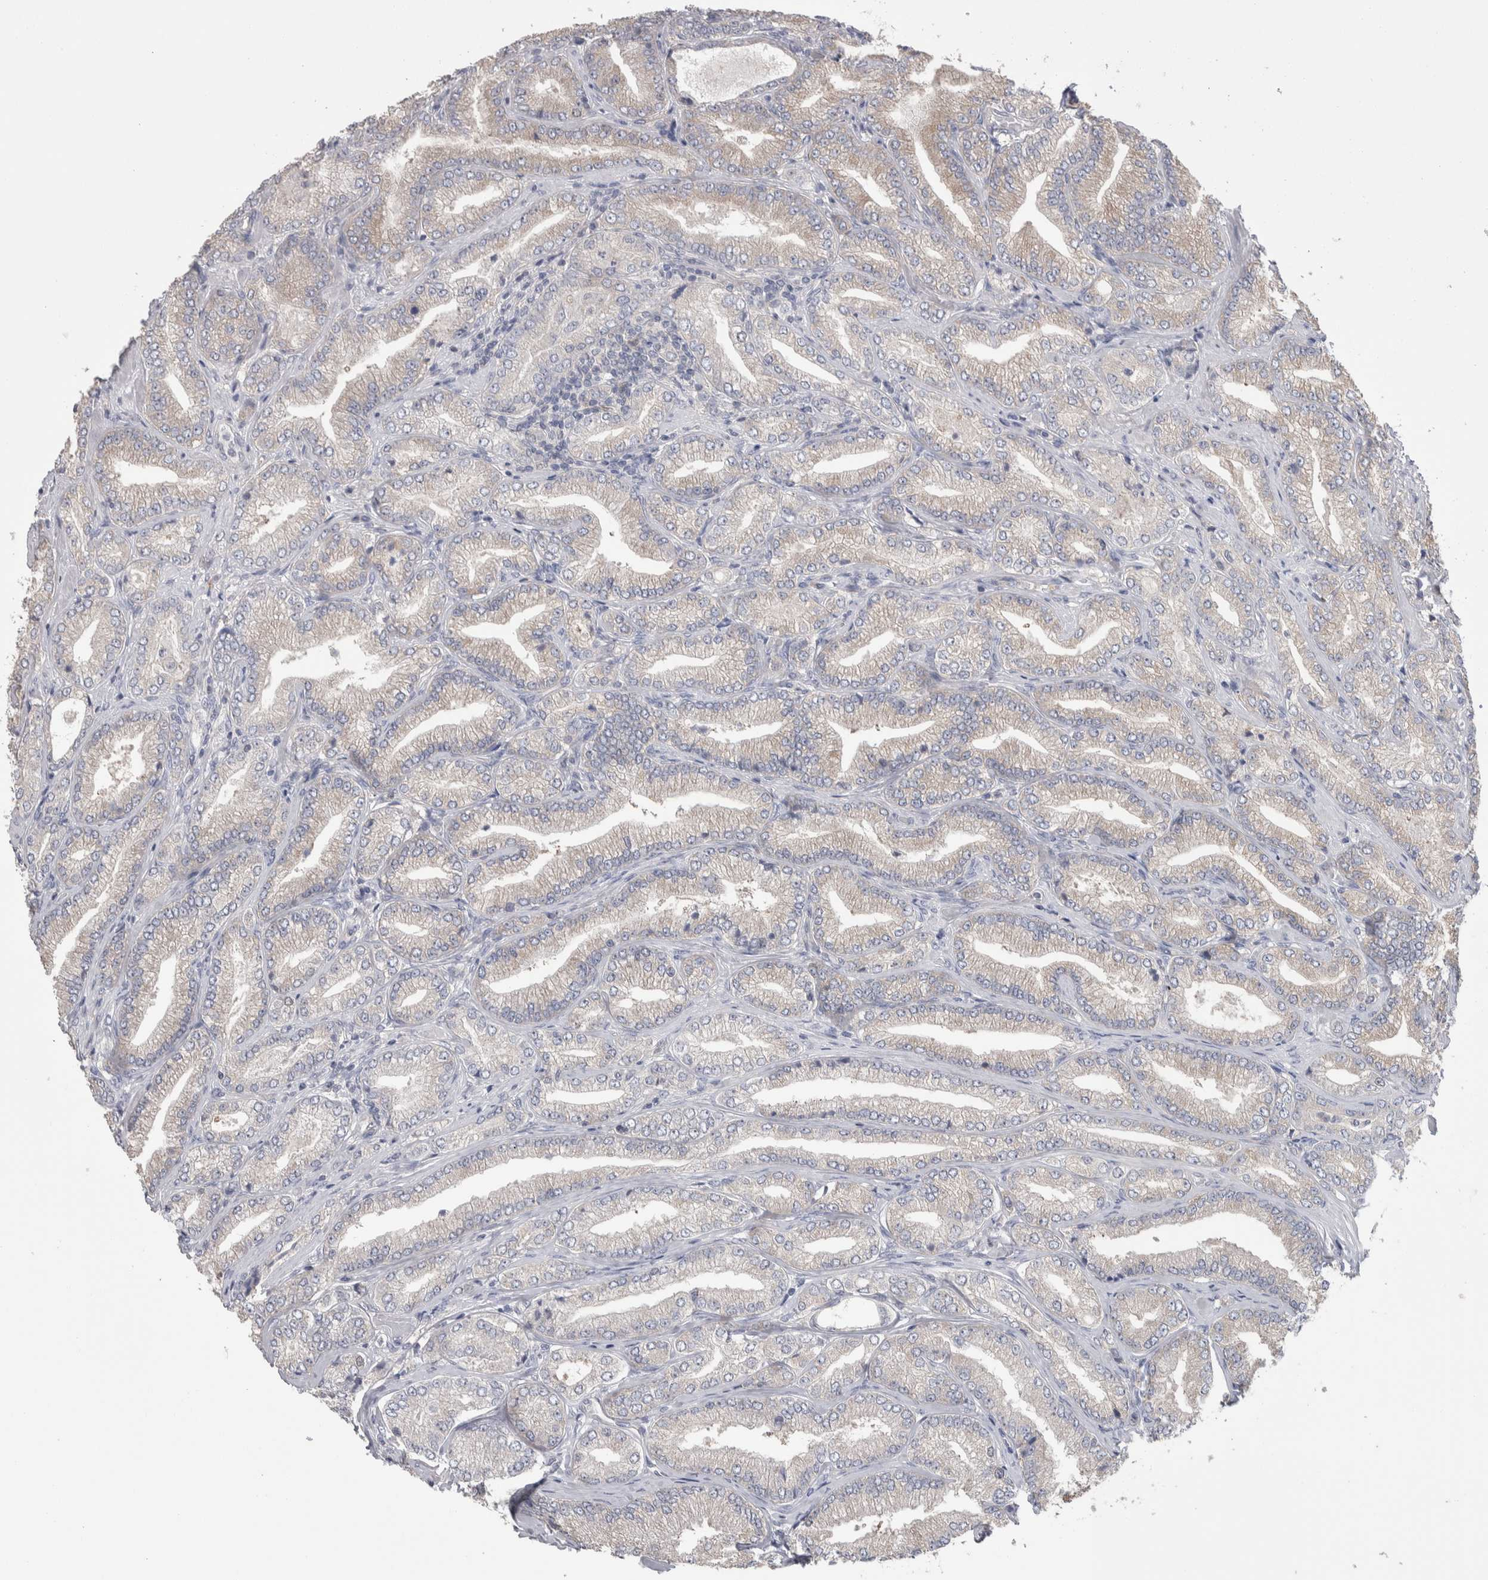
{"staining": {"intensity": "weak", "quantity": "25%-75%", "location": "cytoplasmic/membranous"}, "tissue": "prostate cancer", "cell_type": "Tumor cells", "image_type": "cancer", "snomed": [{"axis": "morphology", "description": "Adenocarcinoma, Low grade"}, {"axis": "topography", "description": "Prostate"}], "caption": "Brown immunohistochemical staining in human prostate cancer (adenocarcinoma (low-grade)) displays weak cytoplasmic/membranous expression in about 25%-75% of tumor cells.", "gene": "GPHN", "patient": {"sex": "male", "age": 62}}